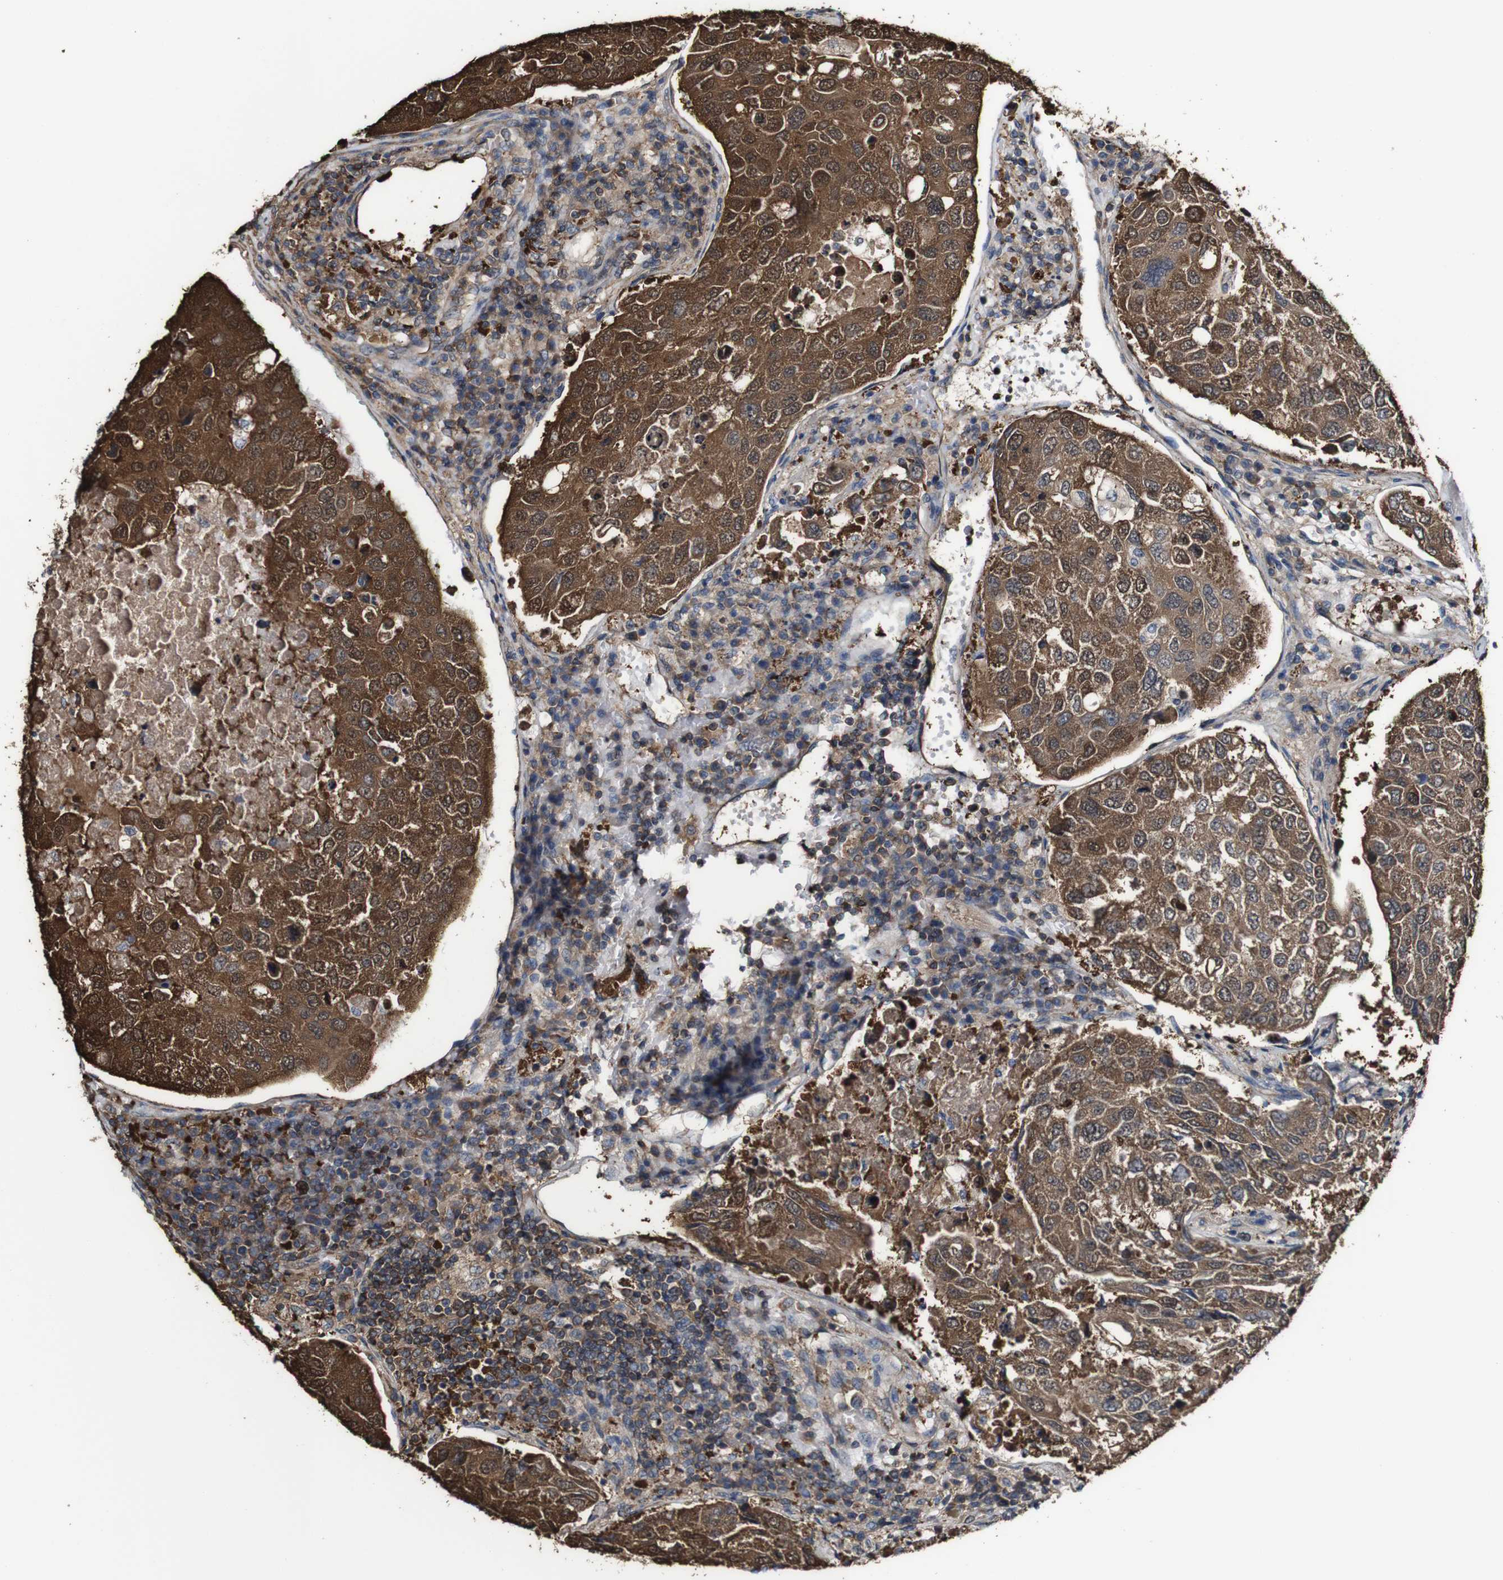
{"staining": {"intensity": "moderate", "quantity": ">75%", "location": "cytoplasmic/membranous"}, "tissue": "urothelial cancer", "cell_type": "Tumor cells", "image_type": "cancer", "snomed": [{"axis": "morphology", "description": "Urothelial carcinoma, High grade"}, {"axis": "topography", "description": "Lymph node"}, {"axis": "topography", "description": "Urinary bladder"}], "caption": "A medium amount of moderate cytoplasmic/membranous positivity is seen in about >75% of tumor cells in urothelial cancer tissue.", "gene": "PTPRR", "patient": {"sex": "male", "age": 51}}